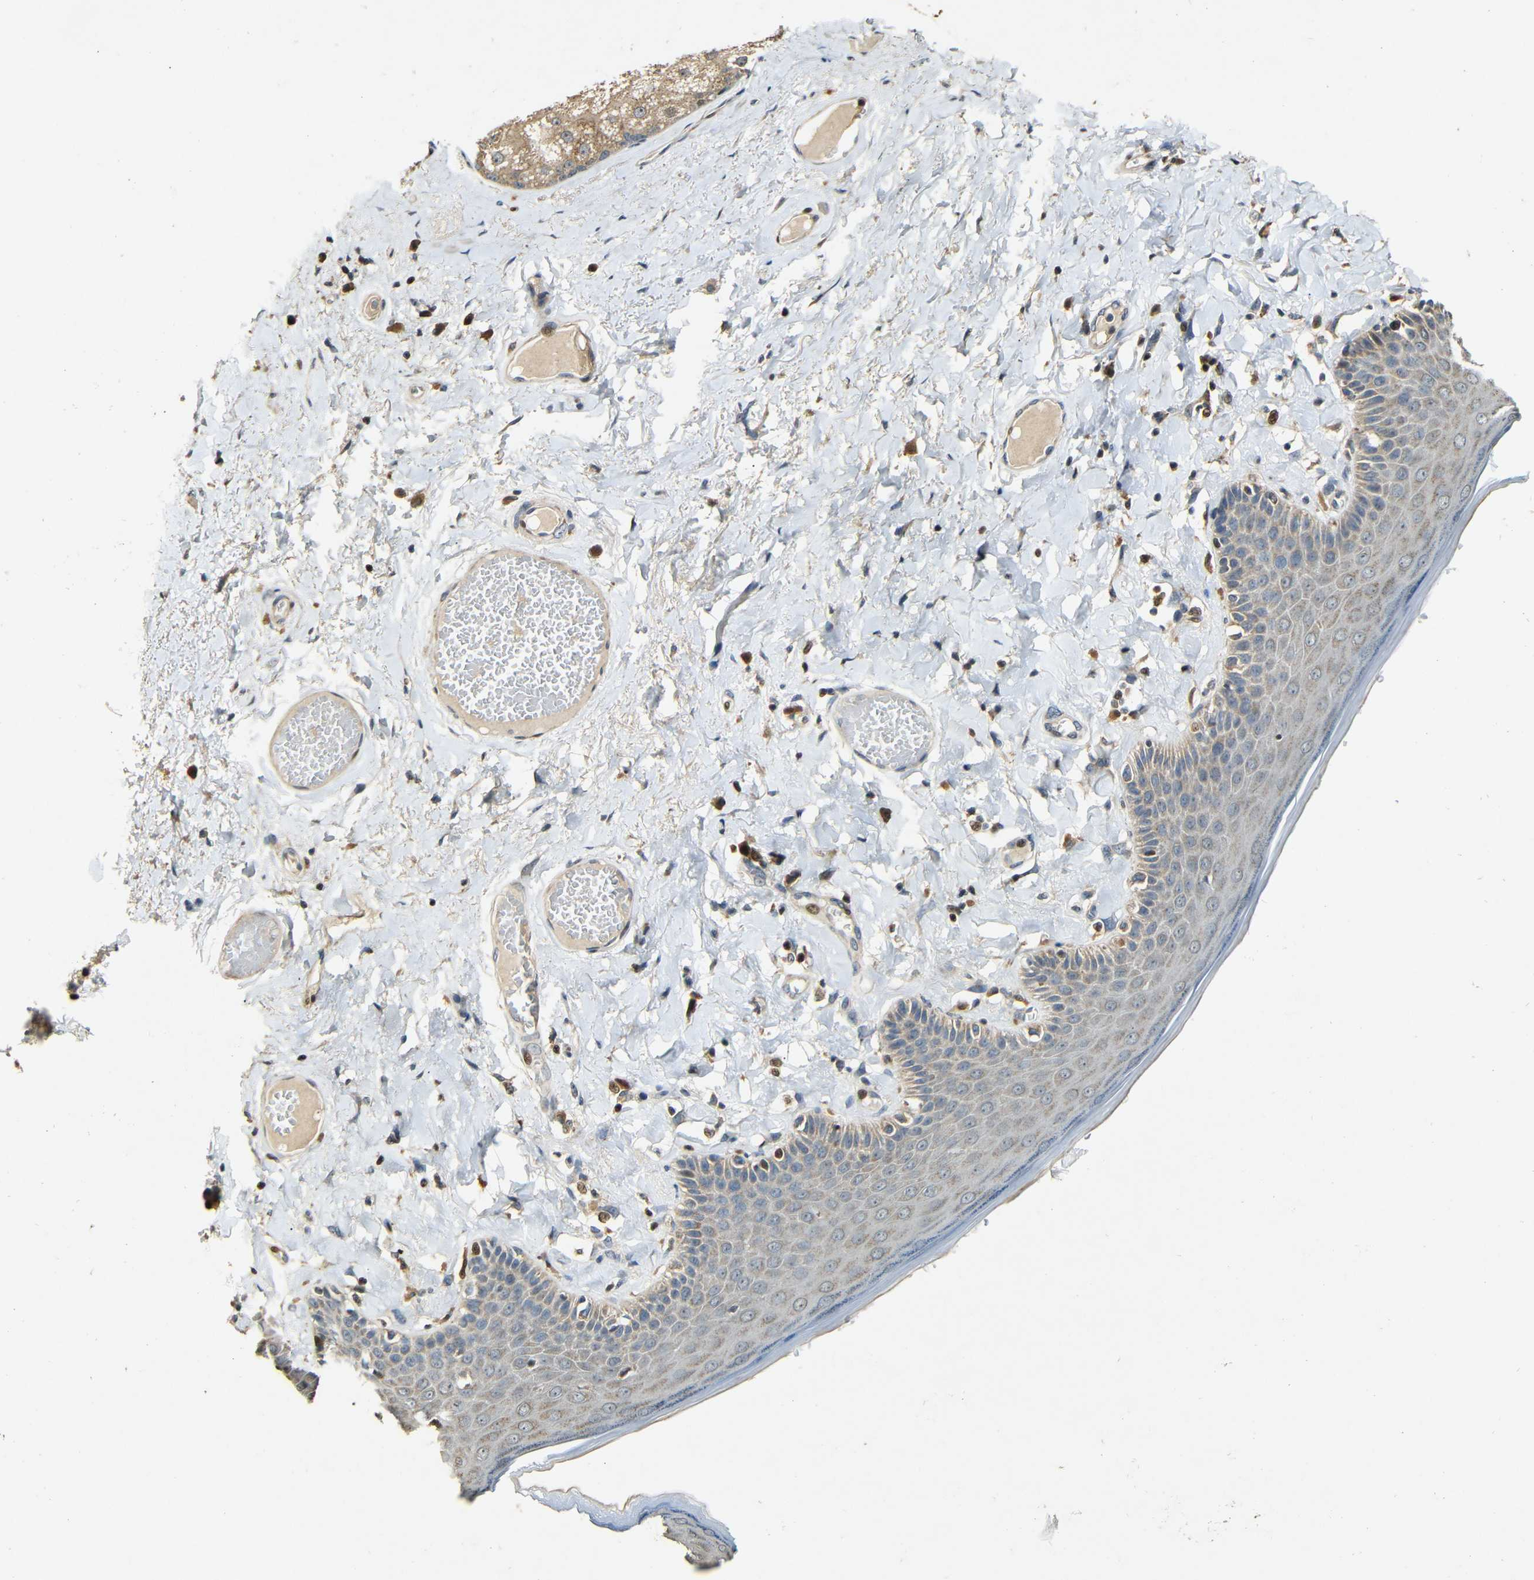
{"staining": {"intensity": "moderate", "quantity": "<25%", "location": "cytoplasmic/membranous"}, "tissue": "skin", "cell_type": "Epidermal cells", "image_type": "normal", "snomed": [{"axis": "morphology", "description": "Normal tissue, NOS"}, {"axis": "topography", "description": "Anal"}], "caption": "Immunohistochemical staining of benign human skin shows low levels of moderate cytoplasmic/membranous expression in about <25% of epidermal cells. Nuclei are stained in blue.", "gene": "KAZALD1", "patient": {"sex": "male", "age": 69}}